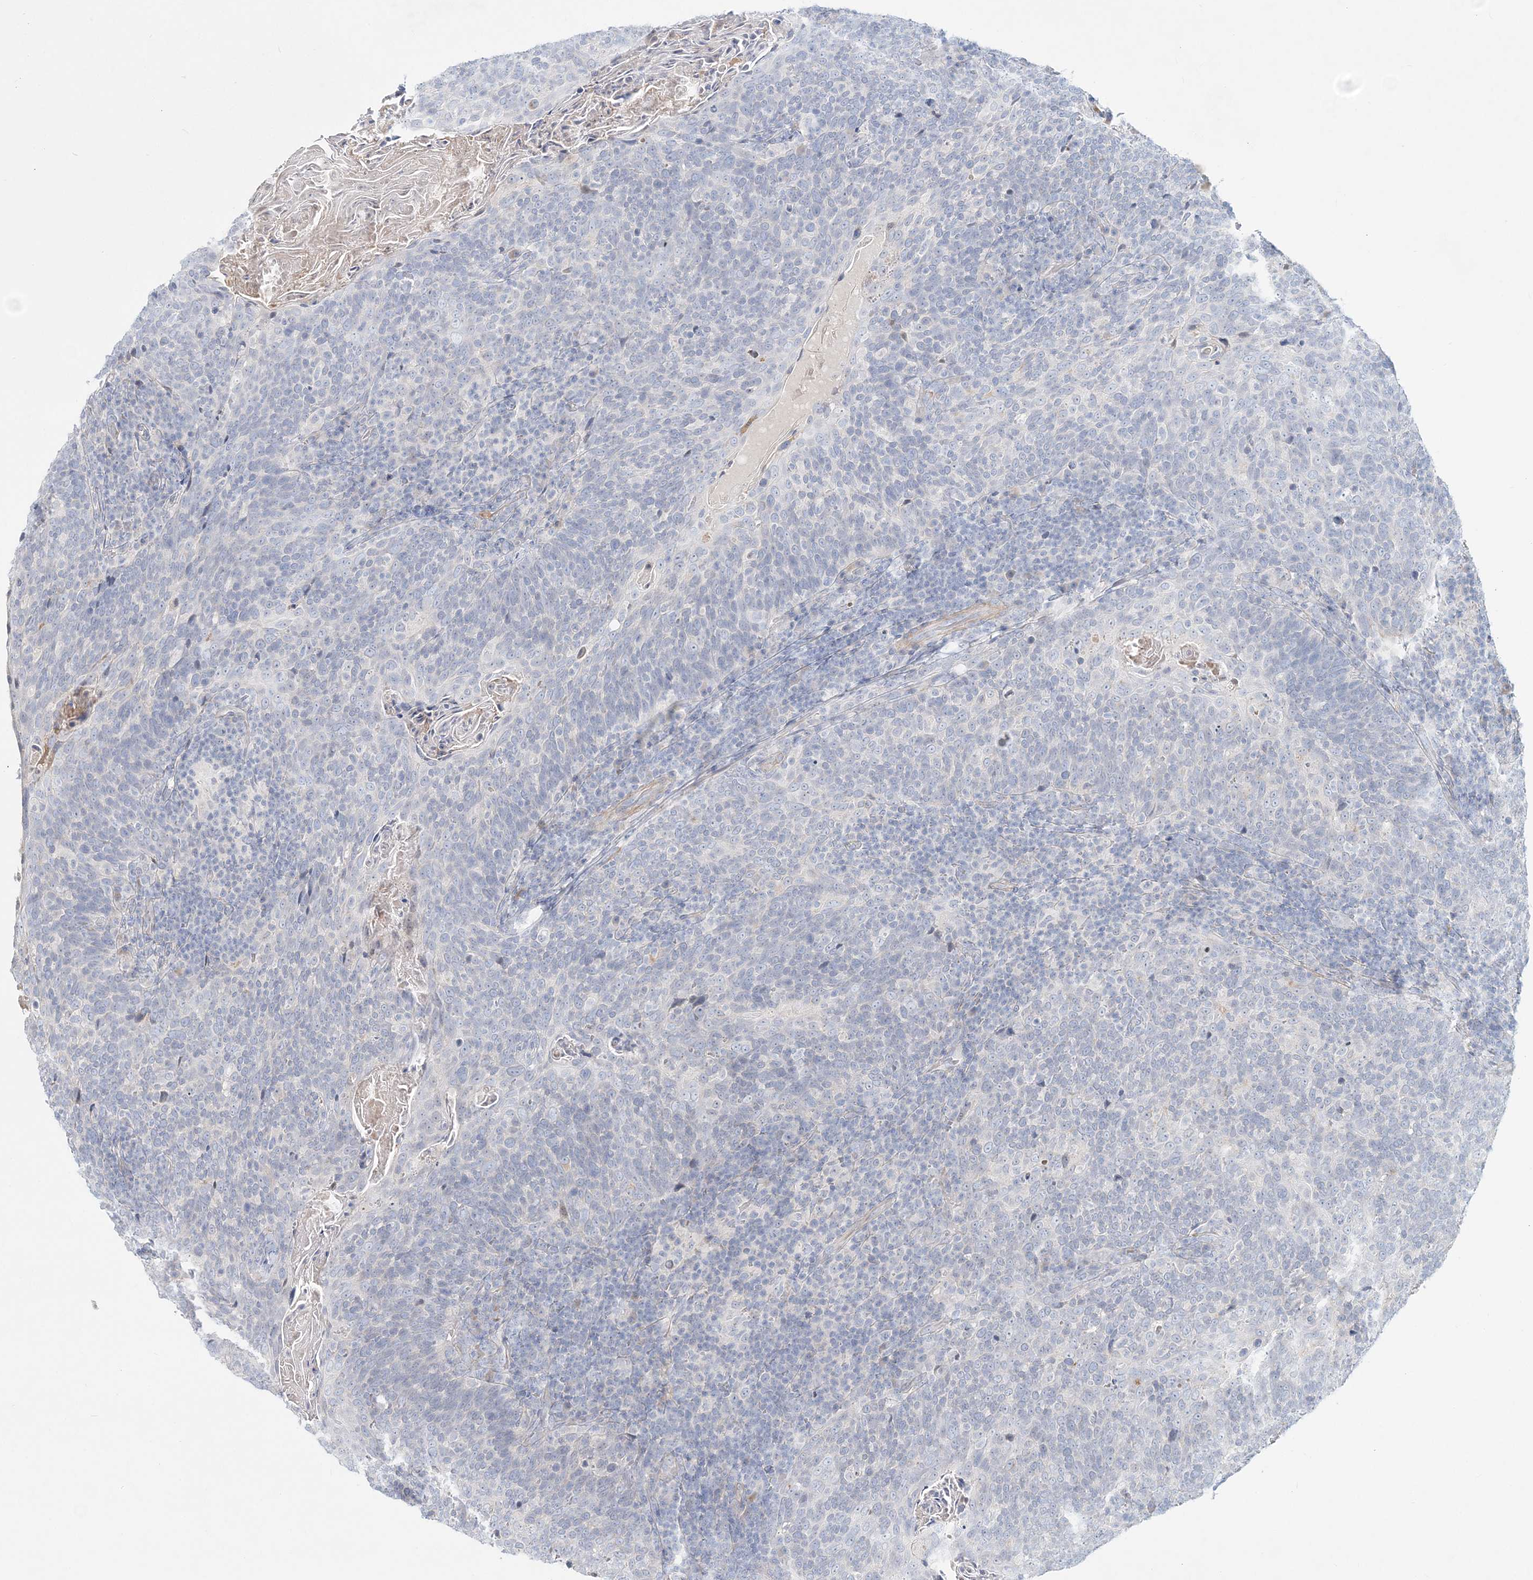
{"staining": {"intensity": "negative", "quantity": "none", "location": "none"}, "tissue": "head and neck cancer", "cell_type": "Tumor cells", "image_type": "cancer", "snomed": [{"axis": "morphology", "description": "Squamous cell carcinoma, NOS"}, {"axis": "morphology", "description": "Squamous cell carcinoma, metastatic, NOS"}, {"axis": "topography", "description": "Lymph node"}, {"axis": "topography", "description": "Head-Neck"}], "caption": "The image exhibits no staining of tumor cells in head and neck metastatic squamous cell carcinoma. (Immunohistochemistry (ihc), brightfield microscopy, high magnification).", "gene": "DNAH5", "patient": {"sex": "male", "age": 62}}